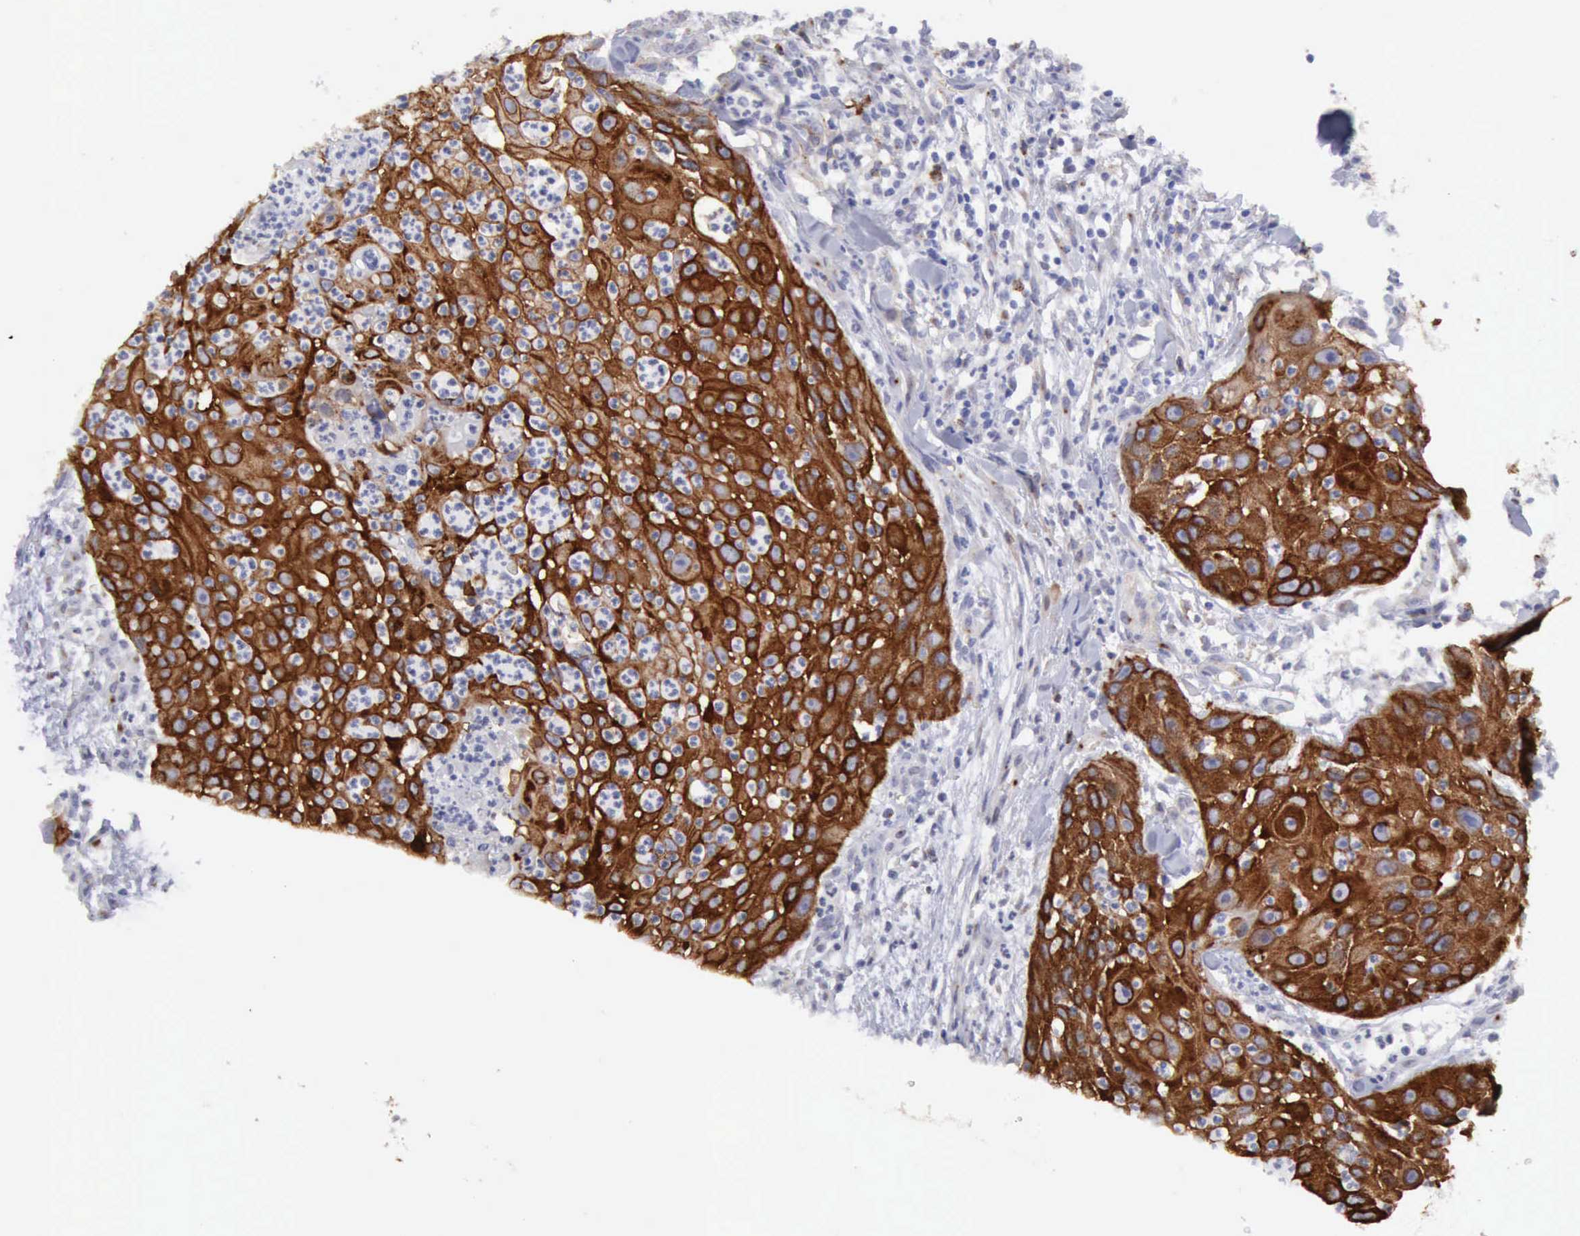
{"staining": {"intensity": "strong", "quantity": ">75%", "location": "cytoplasmic/membranous"}, "tissue": "head and neck cancer", "cell_type": "Tumor cells", "image_type": "cancer", "snomed": [{"axis": "morphology", "description": "Squamous cell carcinoma, NOS"}, {"axis": "topography", "description": "Head-Neck"}], "caption": "A brown stain highlights strong cytoplasmic/membranous expression of a protein in head and neck cancer tumor cells.", "gene": "TFRC", "patient": {"sex": "male", "age": 64}}